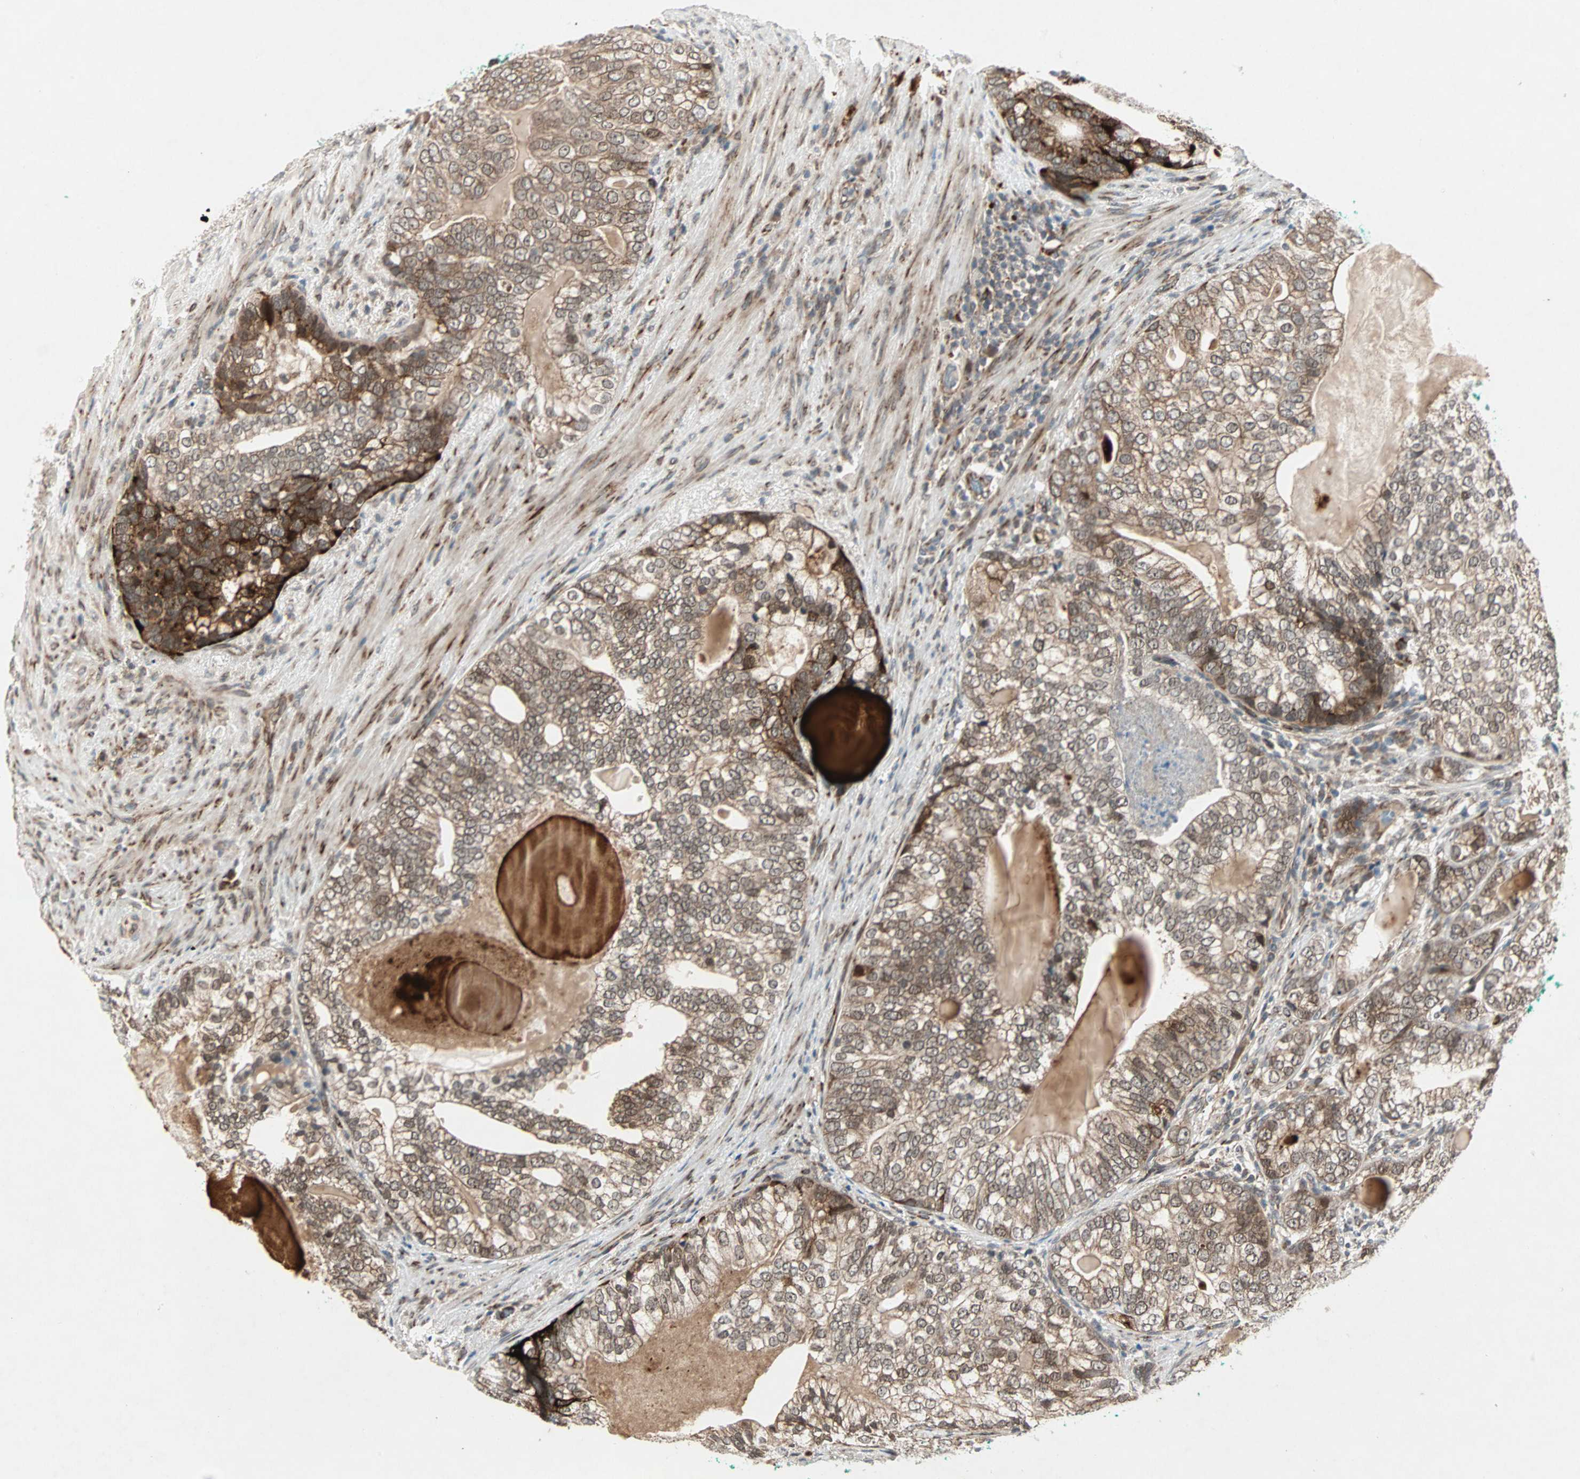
{"staining": {"intensity": "strong", "quantity": ">75%", "location": "cytoplasmic/membranous,nuclear"}, "tissue": "prostate cancer", "cell_type": "Tumor cells", "image_type": "cancer", "snomed": [{"axis": "morphology", "description": "Adenocarcinoma, High grade"}, {"axis": "topography", "description": "Prostate"}], "caption": "Approximately >75% of tumor cells in prostate cancer (adenocarcinoma (high-grade)) show strong cytoplasmic/membranous and nuclear protein staining as visualized by brown immunohistochemical staining.", "gene": "ZNF37A", "patient": {"sex": "male", "age": 66}}